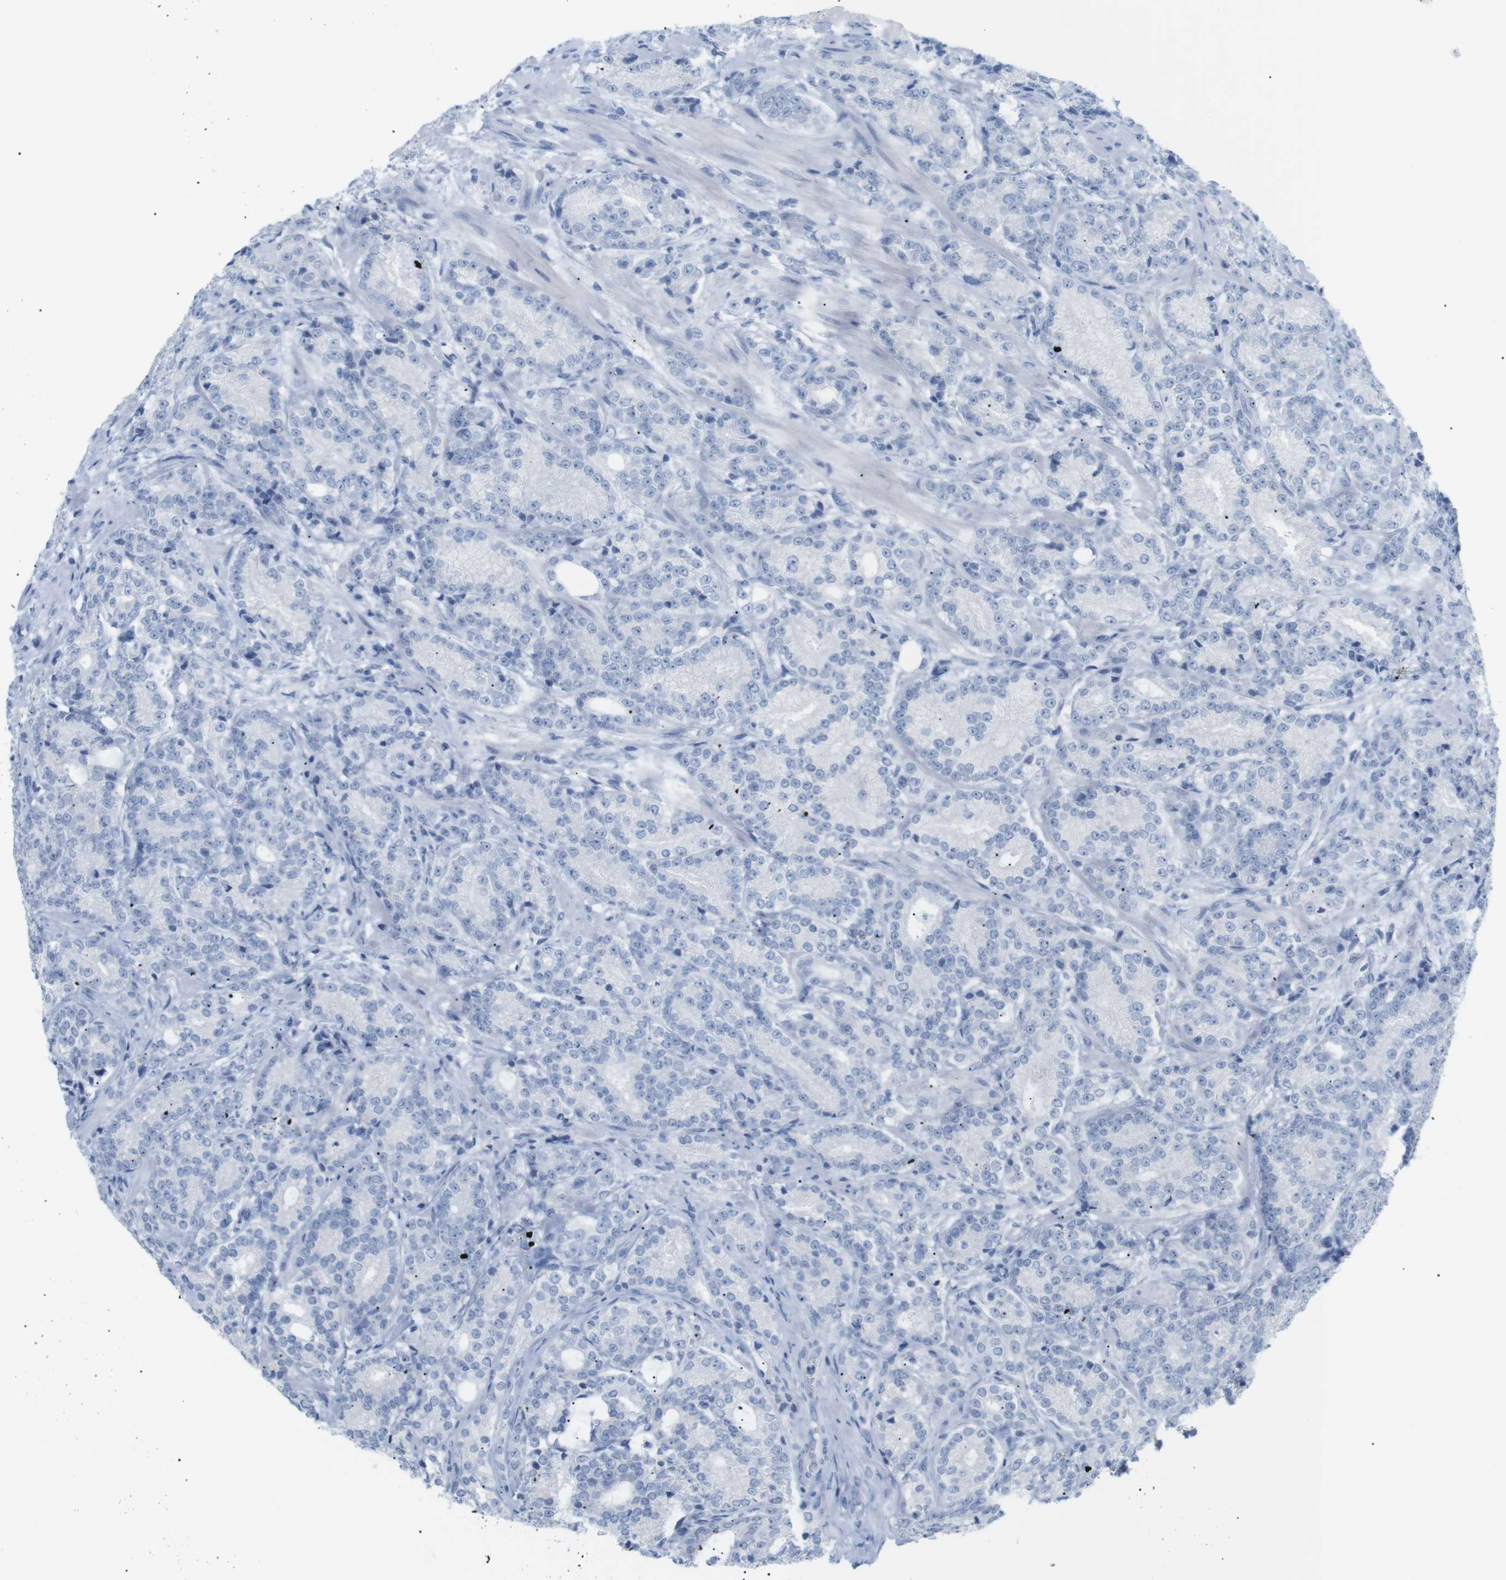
{"staining": {"intensity": "negative", "quantity": "none", "location": "none"}, "tissue": "prostate cancer", "cell_type": "Tumor cells", "image_type": "cancer", "snomed": [{"axis": "morphology", "description": "Adenocarcinoma, High grade"}, {"axis": "topography", "description": "Prostate"}], "caption": "This is an immunohistochemistry (IHC) micrograph of prostate adenocarcinoma (high-grade). There is no staining in tumor cells.", "gene": "HBG2", "patient": {"sex": "male", "age": 61}}